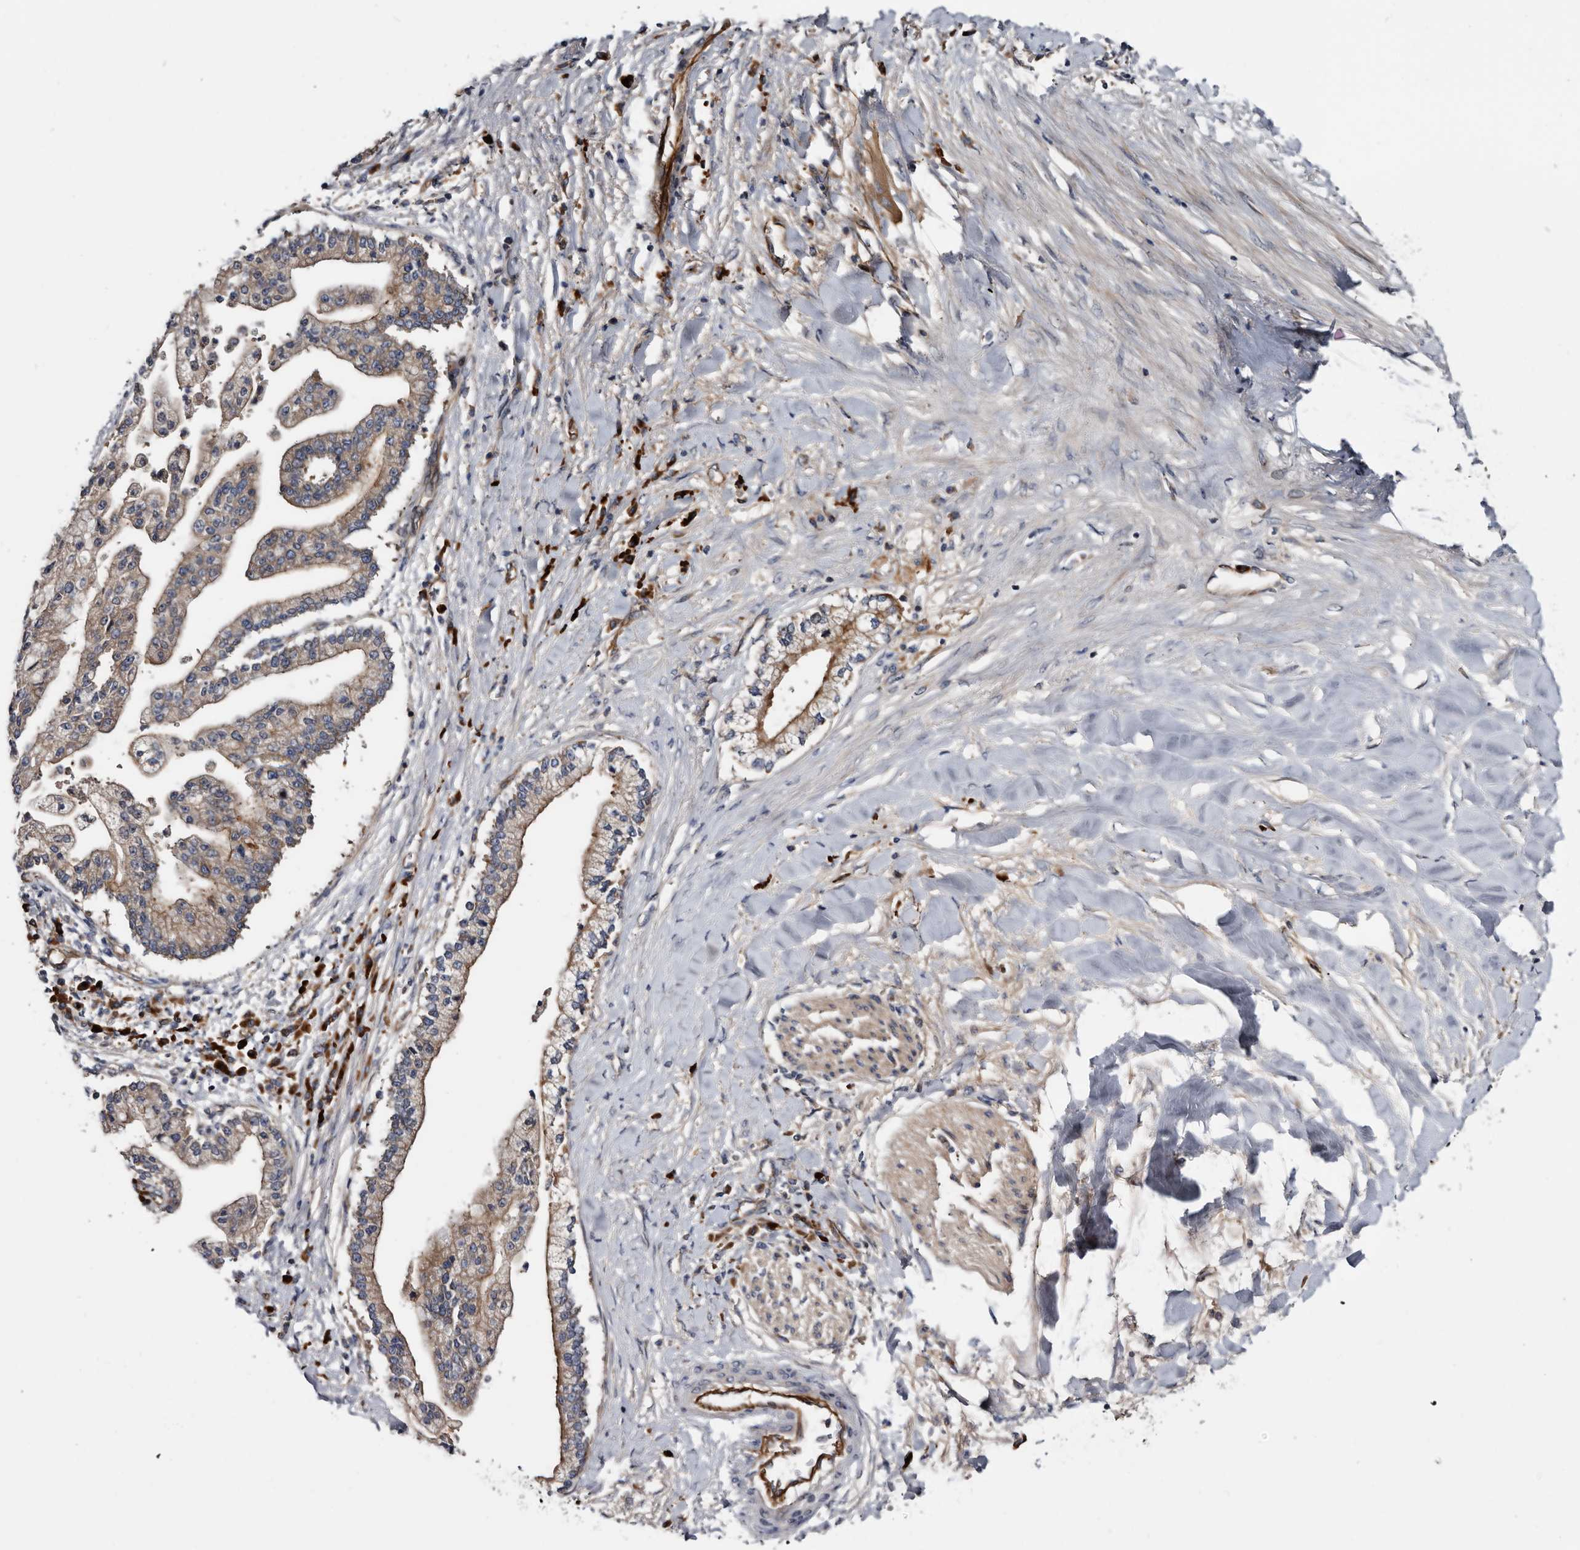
{"staining": {"intensity": "moderate", "quantity": ">75%", "location": "cytoplasmic/membranous"}, "tissue": "liver cancer", "cell_type": "Tumor cells", "image_type": "cancer", "snomed": [{"axis": "morphology", "description": "Cholangiocarcinoma"}, {"axis": "topography", "description": "Liver"}], "caption": "A brown stain shows moderate cytoplasmic/membranous expression of a protein in liver cholangiocarcinoma tumor cells.", "gene": "TSPAN17", "patient": {"sex": "male", "age": 50}}